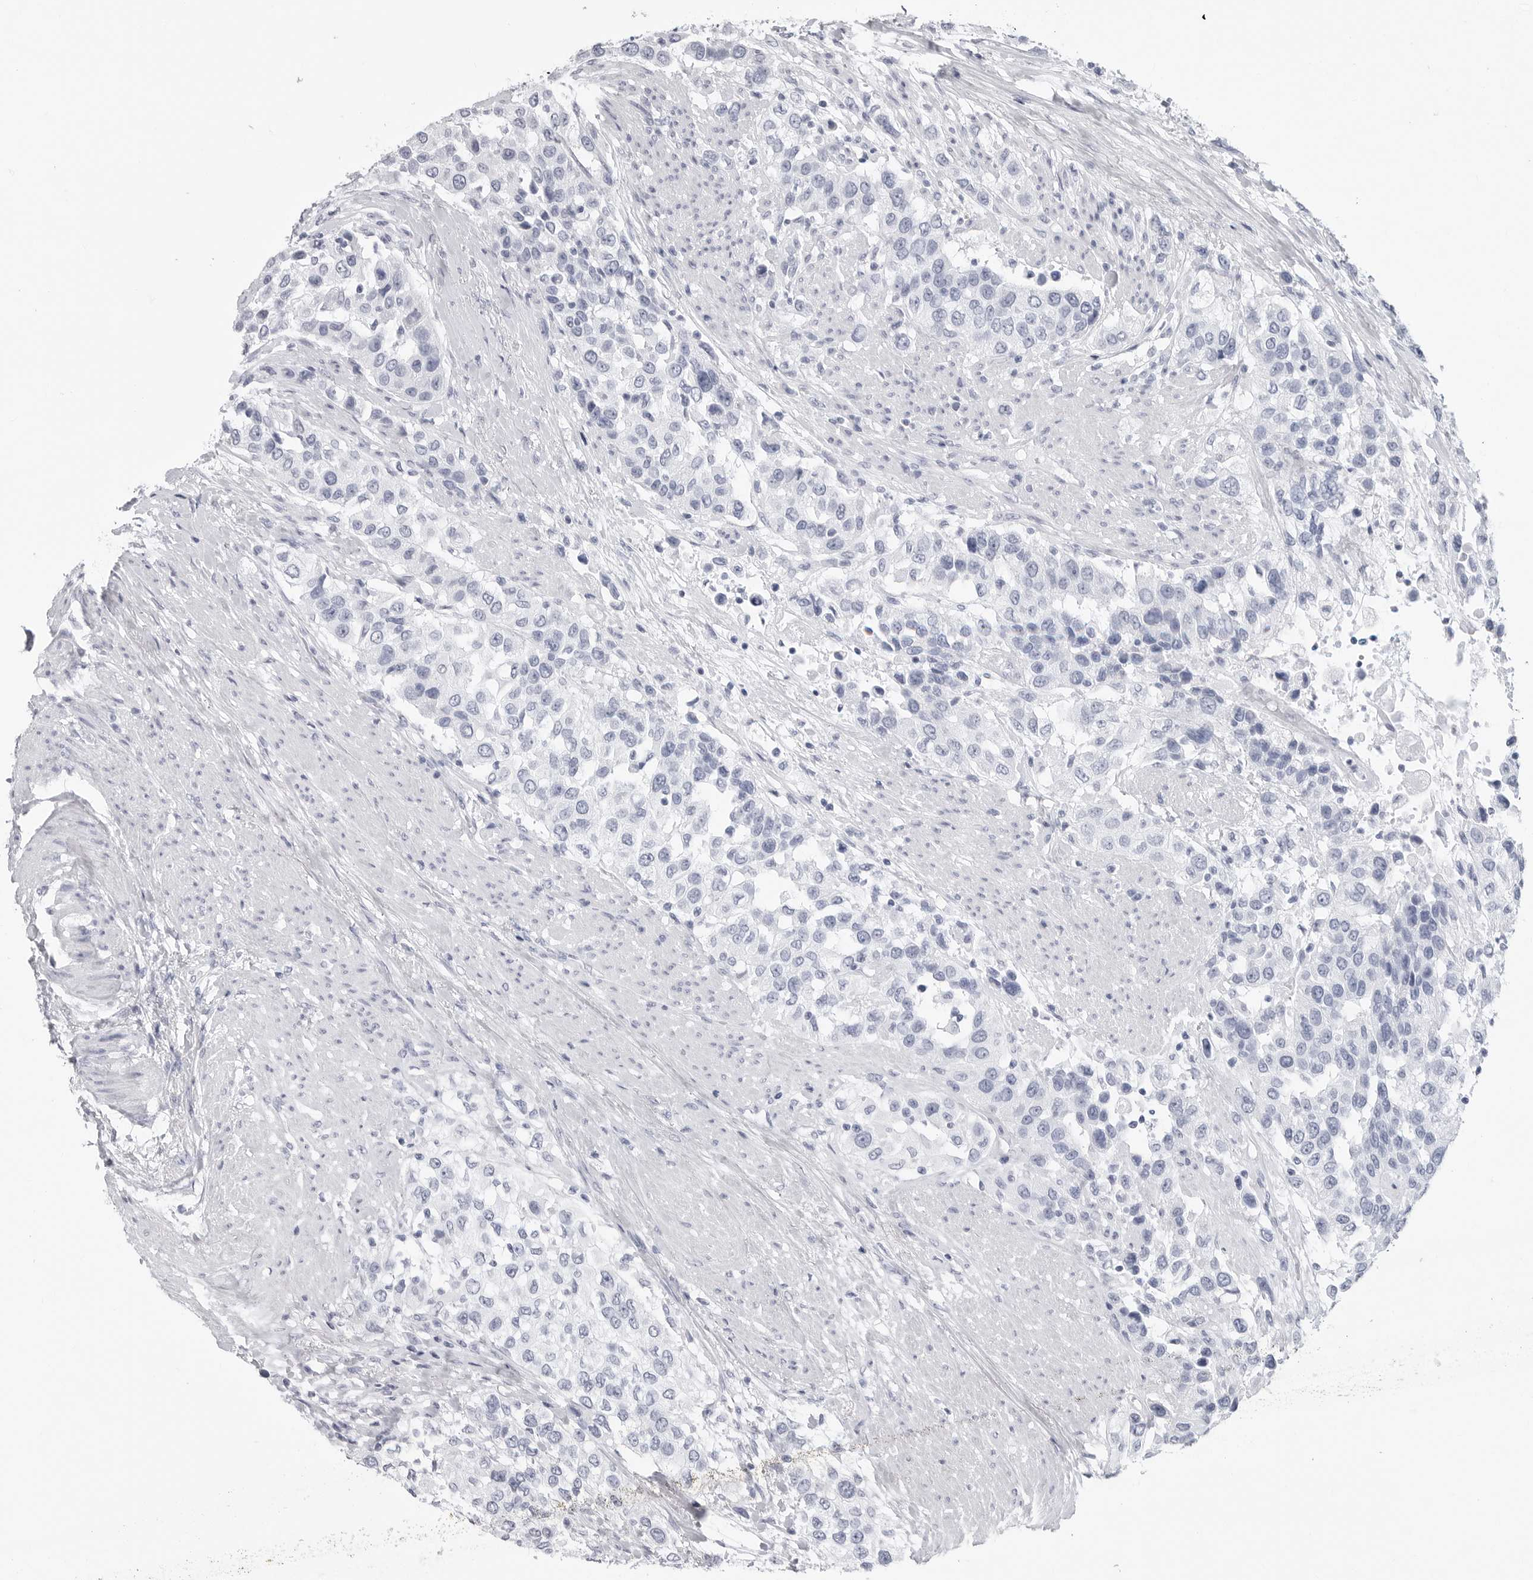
{"staining": {"intensity": "negative", "quantity": "none", "location": "none"}, "tissue": "urothelial cancer", "cell_type": "Tumor cells", "image_type": "cancer", "snomed": [{"axis": "morphology", "description": "Urothelial carcinoma, High grade"}, {"axis": "topography", "description": "Urinary bladder"}], "caption": "This is an IHC histopathology image of urothelial cancer. There is no staining in tumor cells.", "gene": "CSH1", "patient": {"sex": "female", "age": 80}}